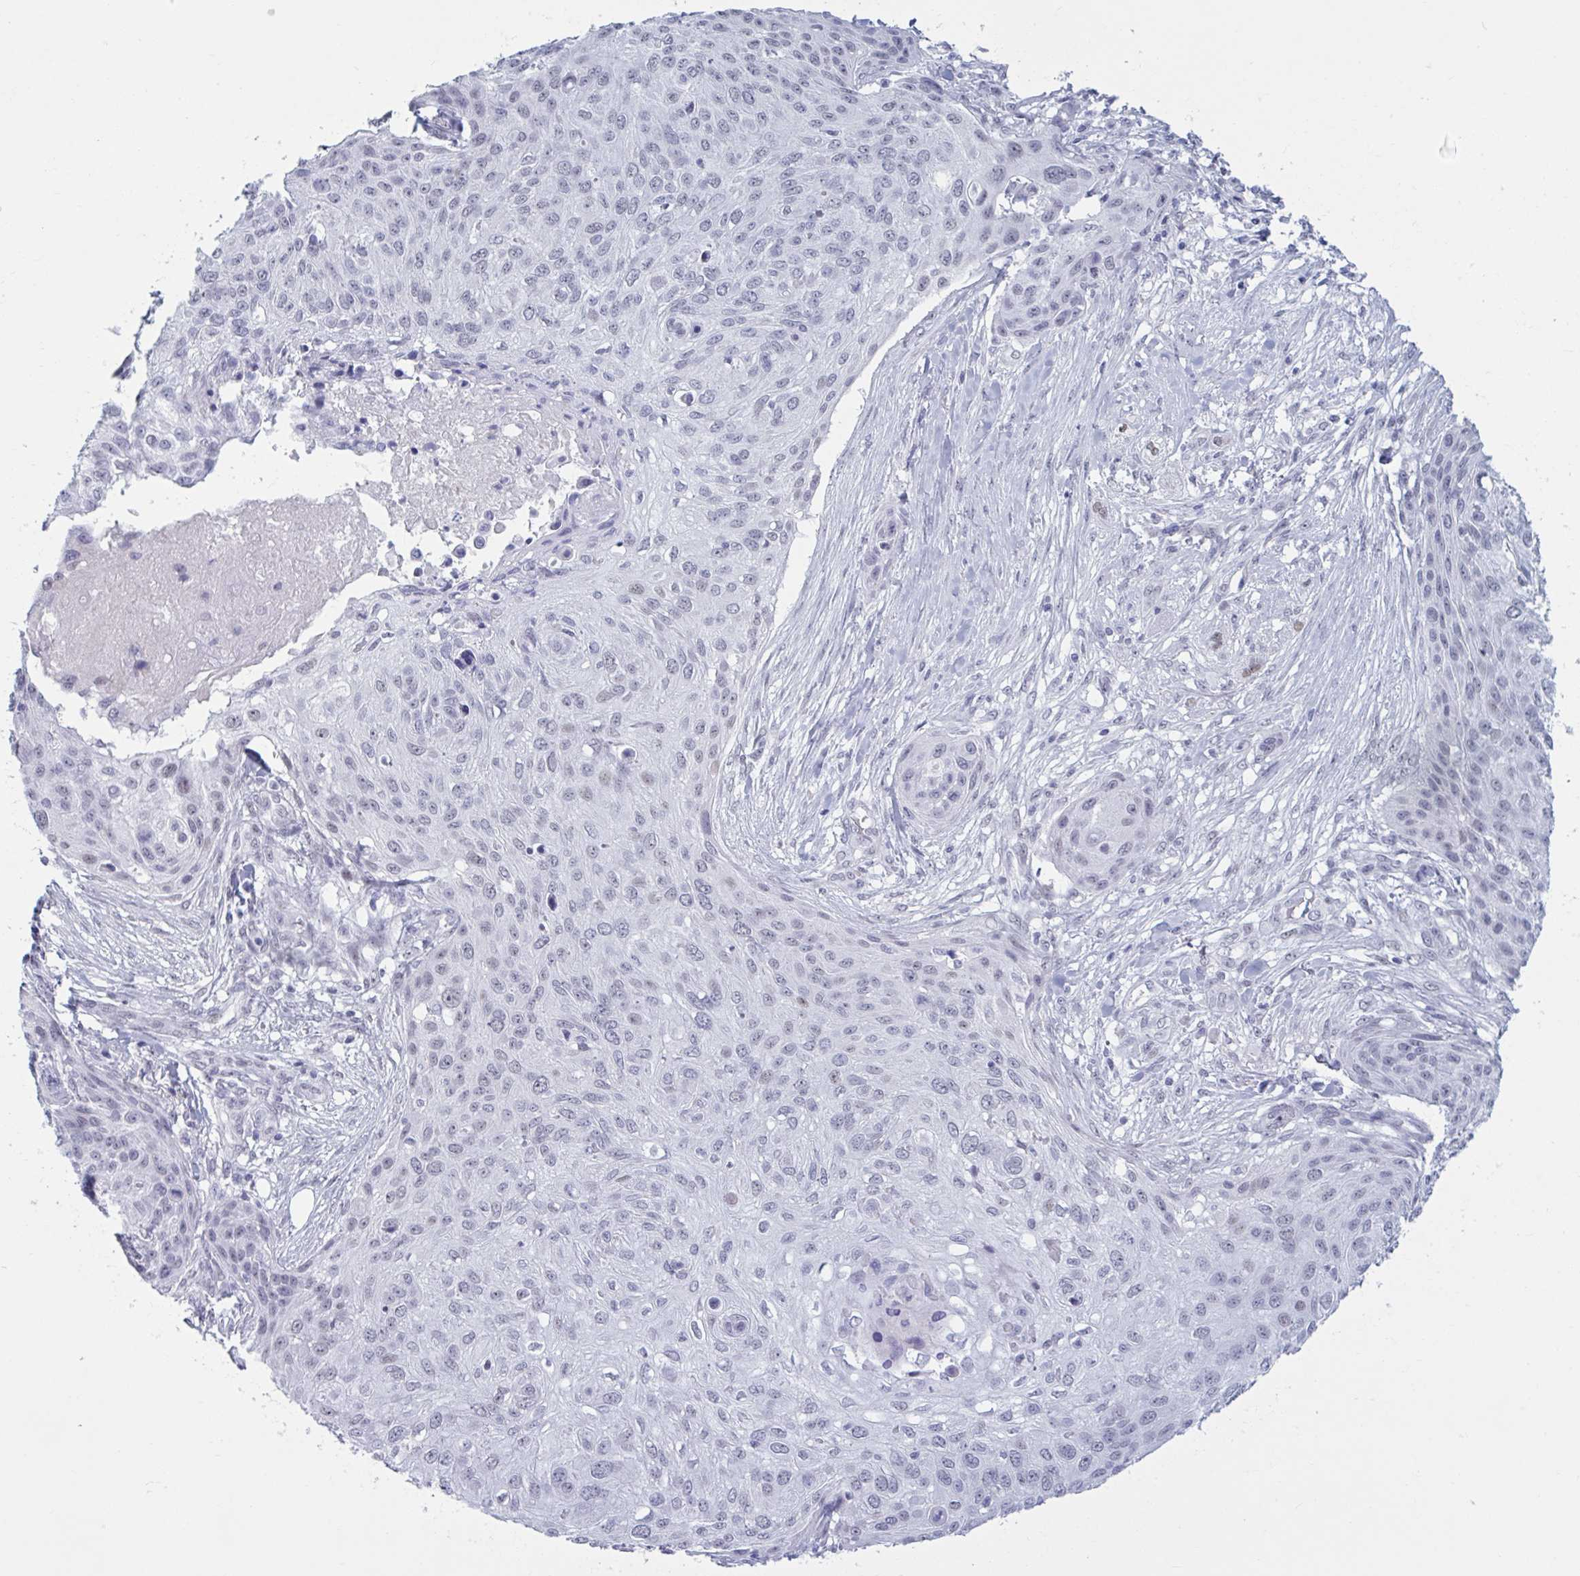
{"staining": {"intensity": "negative", "quantity": "none", "location": "none"}, "tissue": "skin cancer", "cell_type": "Tumor cells", "image_type": "cancer", "snomed": [{"axis": "morphology", "description": "Squamous cell carcinoma, NOS"}, {"axis": "topography", "description": "Skin"}], "caption": "High power microscopy photomicrograph of an immunohistochemistry image of skin cancer (squamous cell carcinoma), revealing no significant positivity in tumor cells.", "gene": "MSMB", "patient": {"sex": "female", "age": 87}}